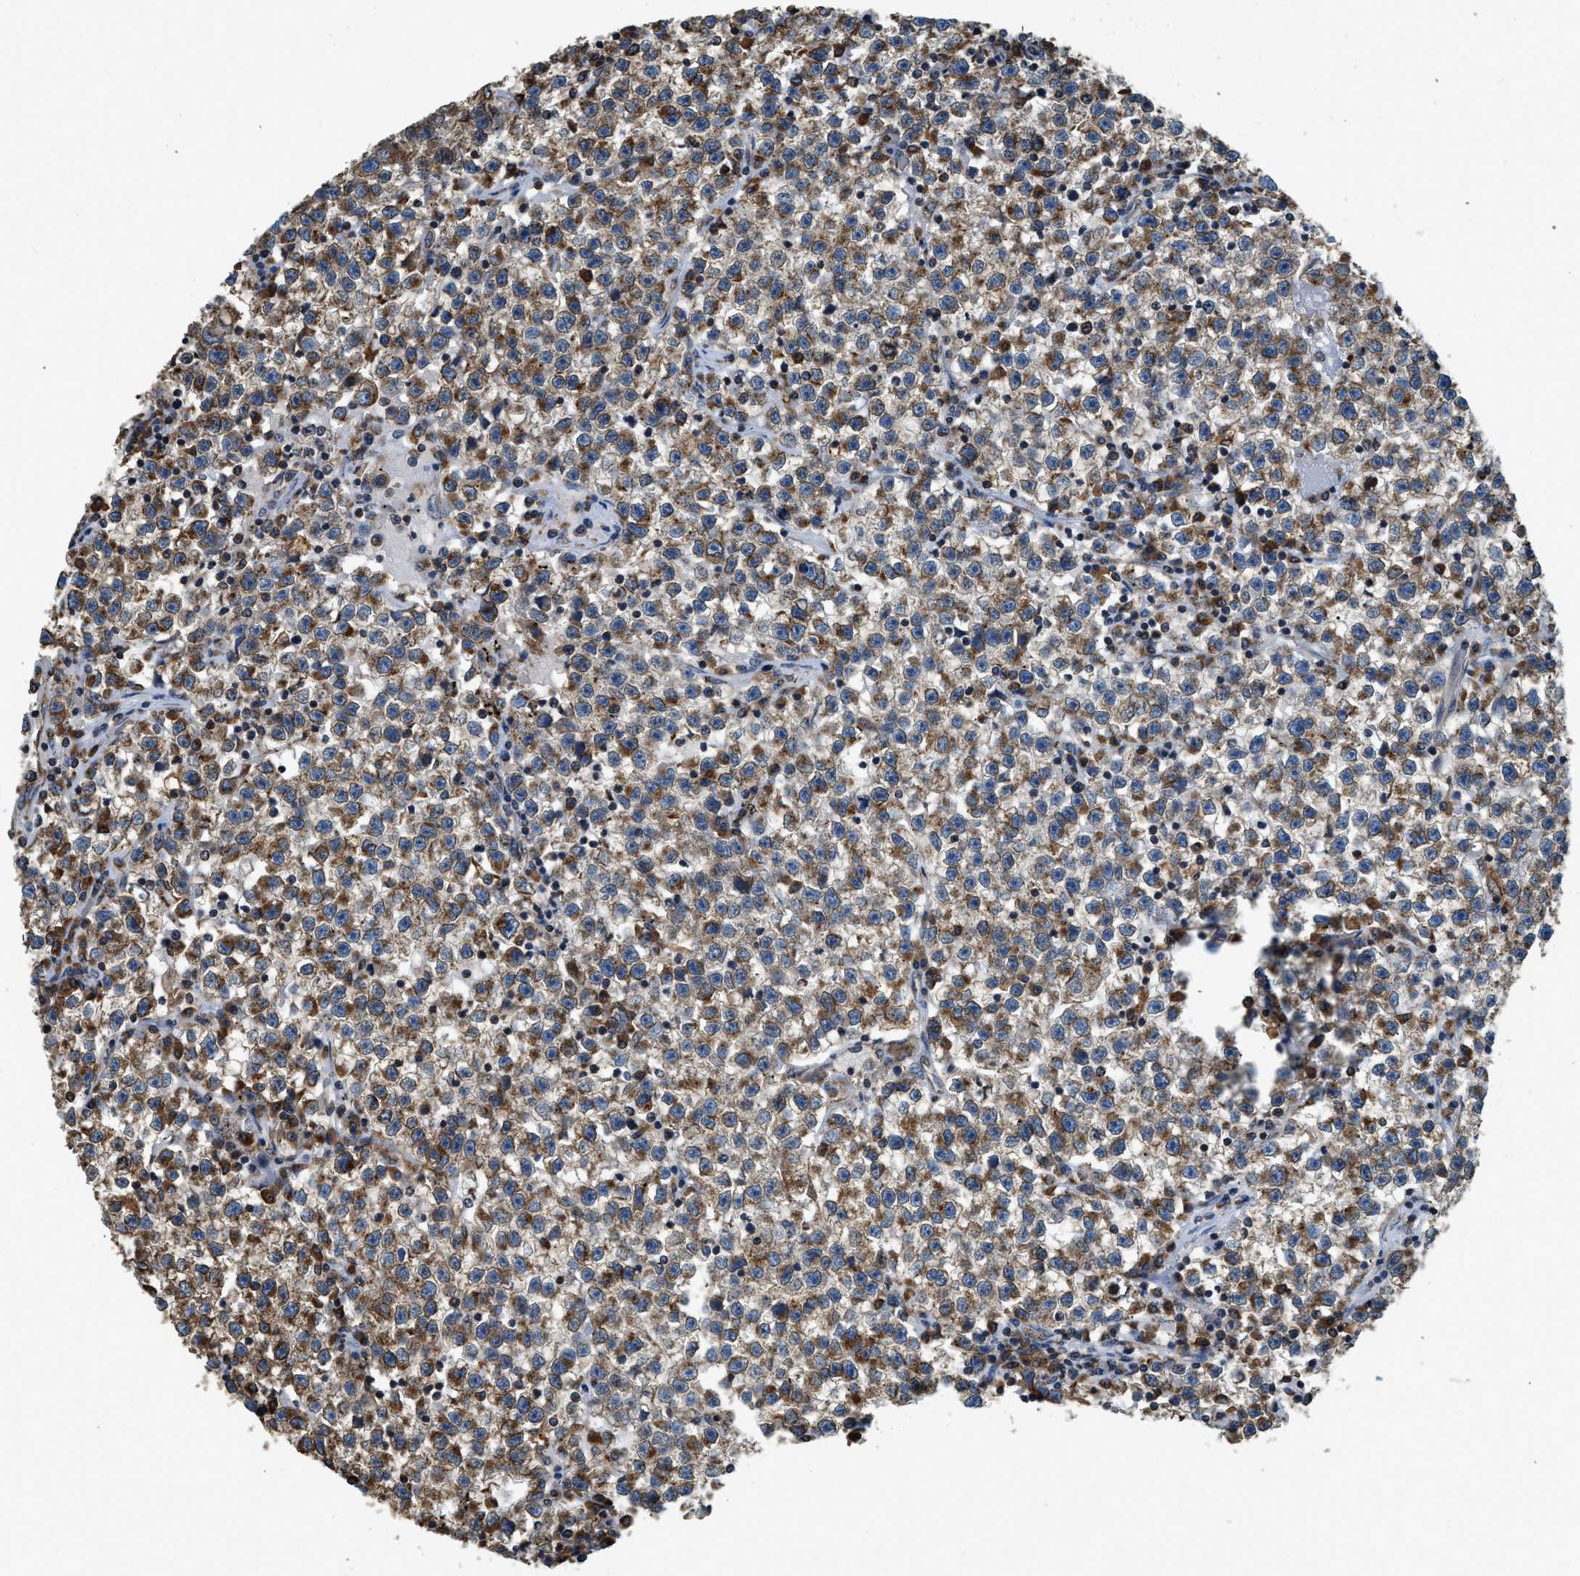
{"staining": {"intensity": "moderate", "quantity": ">75%", "location": "cytoplasmic/membranous"}, "tissue": "testis cancer", "cell_type": "Tumor cells", "image_type": "cancer", "snomed": [{"axis": "morphology", "description": "Seminoma, NOS"}, {"axis": "topography", "description": "Testis"}], "caption": "Testis cancer tissue shows moderate cytoplasmic/membranous expression in approximately >75% of tumor cells, visualized by immunohistochemistry.", "gene": "BCAP31", "patient": {"sex": "male", "age": 22}}